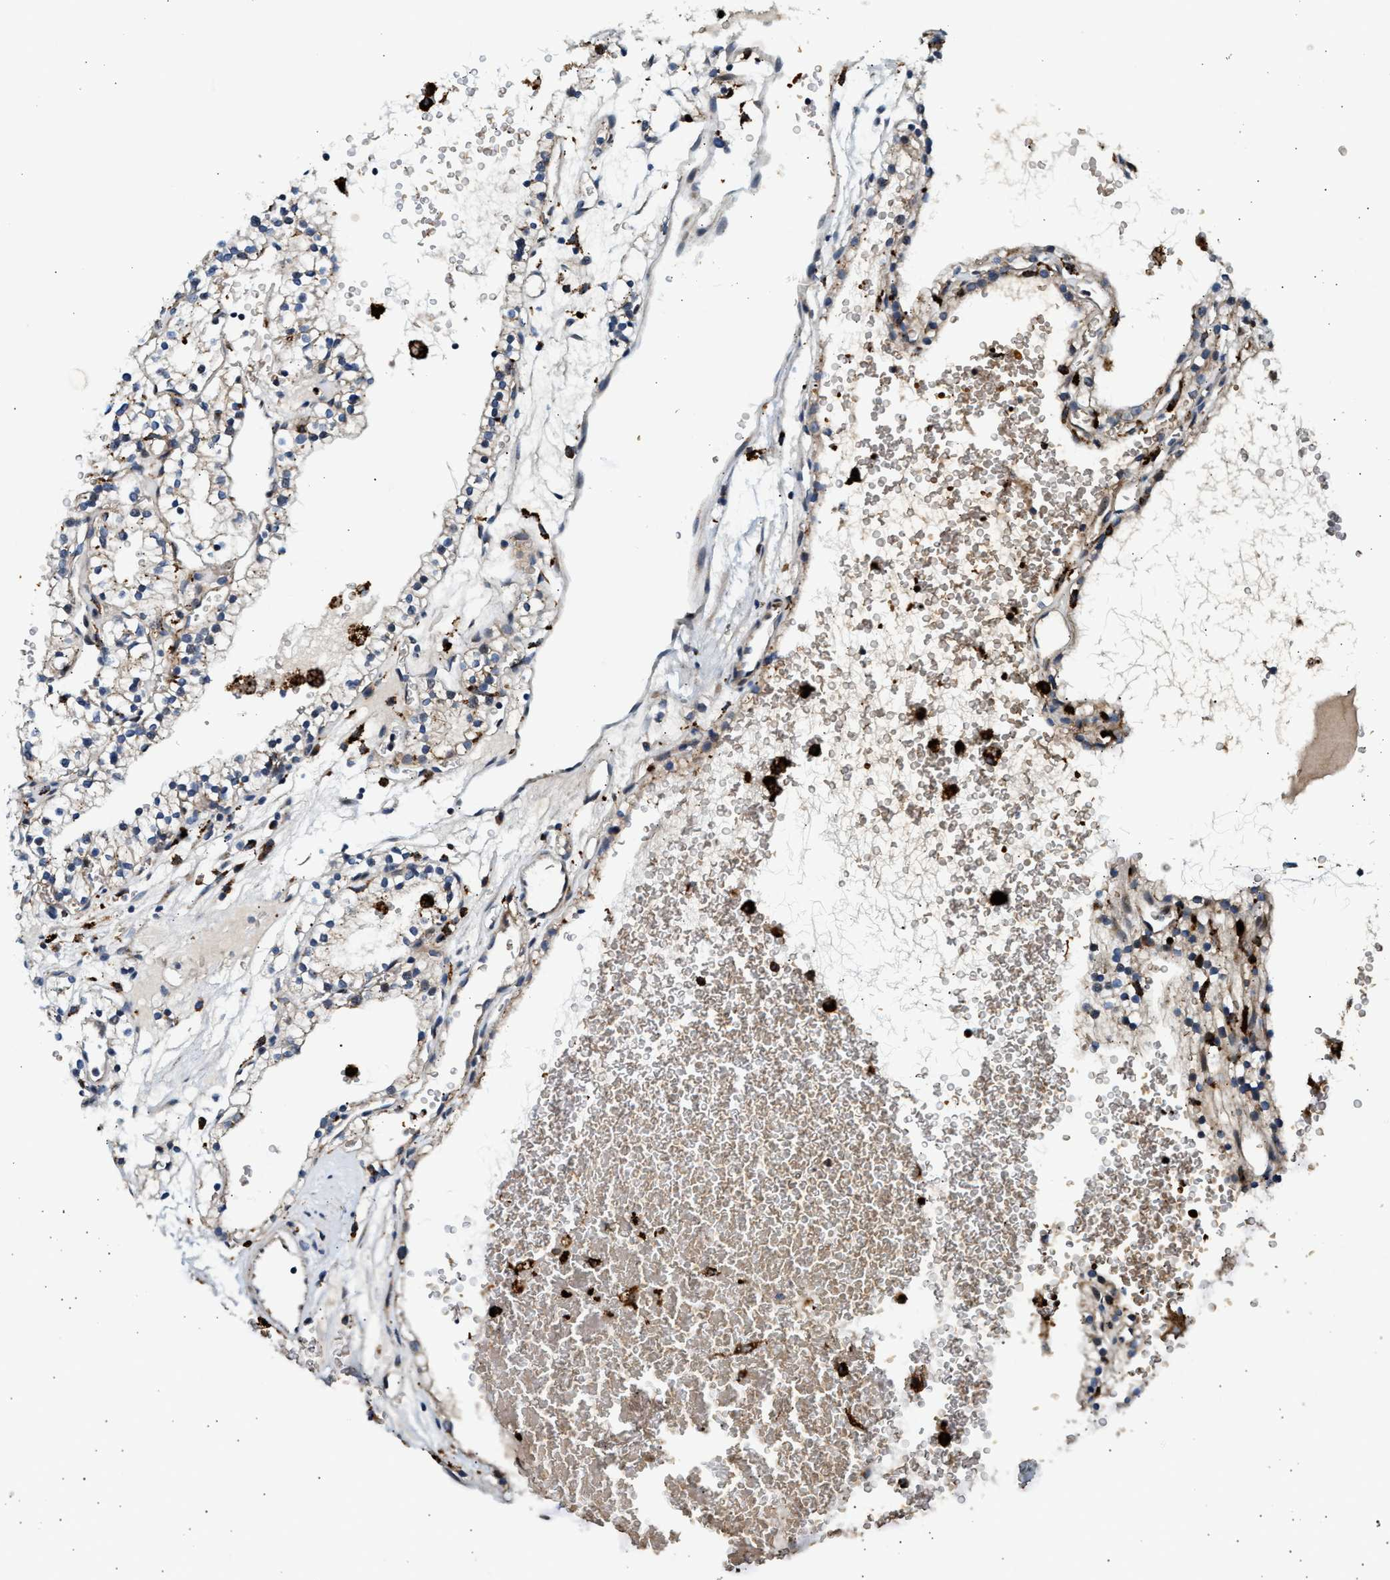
{"staining": {"intensity": "negative", "quantity": "none", "location": "none"}, "tissue": "renal cancer", "cell_type": "Tumor cells", "image_type": "cancer", "snomed": [{"axis": "morphology", "description": "Adenocarcinoma, NOS"}, {"axis": "topography", "description": "Kidney"}], "caption": "A photomicrograph of adenocarcinoma (renal) stained for a protein displays no brown staining in tumor cells. (DAB (3,3'-diaminobenzidine) immunohistochemistry (IHC) with hematoxylin counter stain).", "gene": "PLD3", "patient": {"sex": "female", "age": 41}}